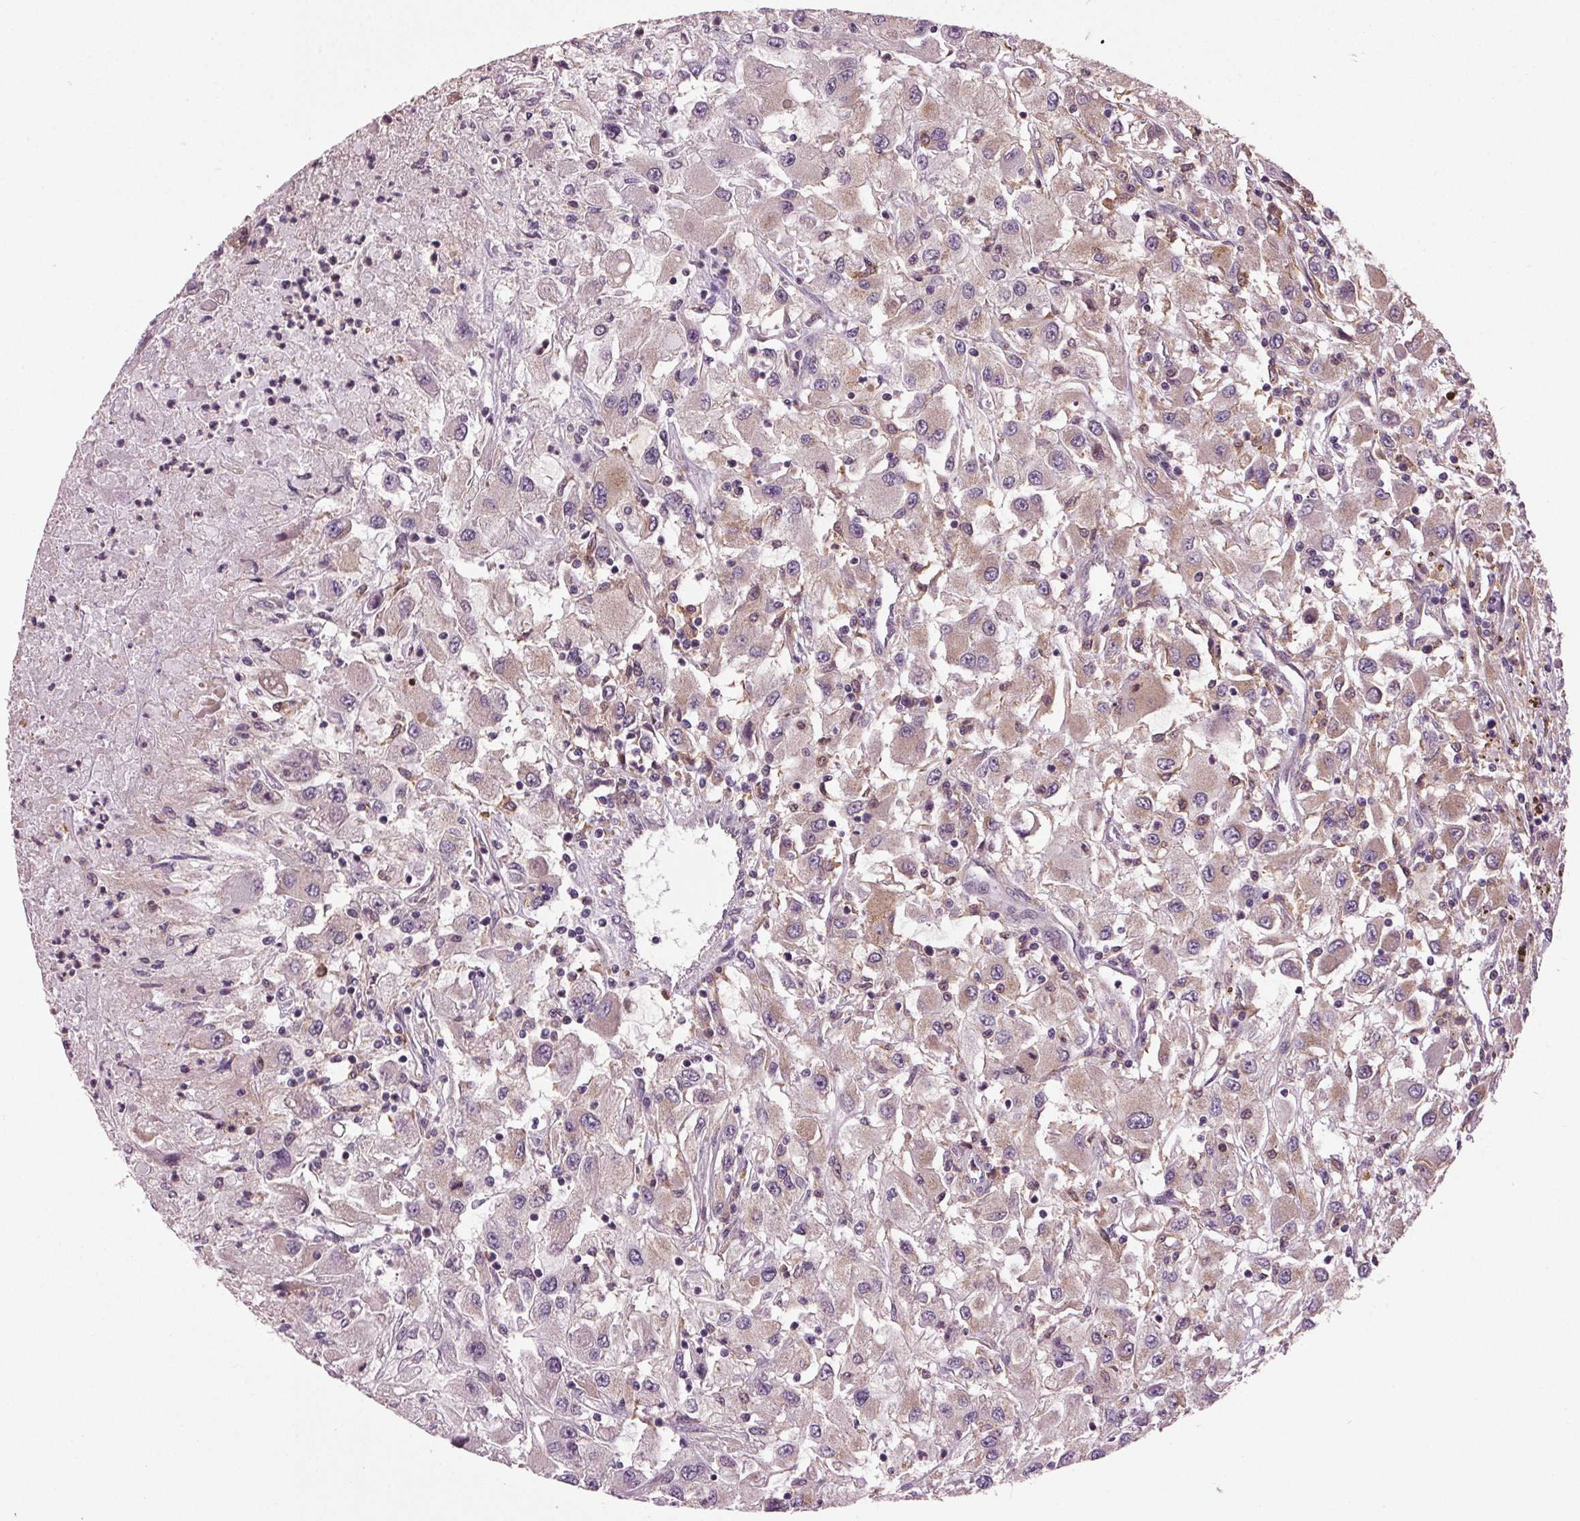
{"staining": {"intensity": "moderate", "quantity": "25%-75%", "location": "cytoplasmic/membranous"}, "tissue": "renal cancer", "cell_type": "Tumor cells", "image_type": "cancer", "snomed": [{"axis": "morphology", "description": "Adenocarcinoma, NOS"}, {"axis": "topography", "description": "Kidney"}], "caption": "A brown stain labels moderate cytoplasmic/membranous staining of a protein in human renal adenocarcinoma tumor cells. (DAB IHC, brown staining for protein, blue staining for nuclei).", "gene": "BSDC1", "patient": {"sex": "female", "age": 67}}